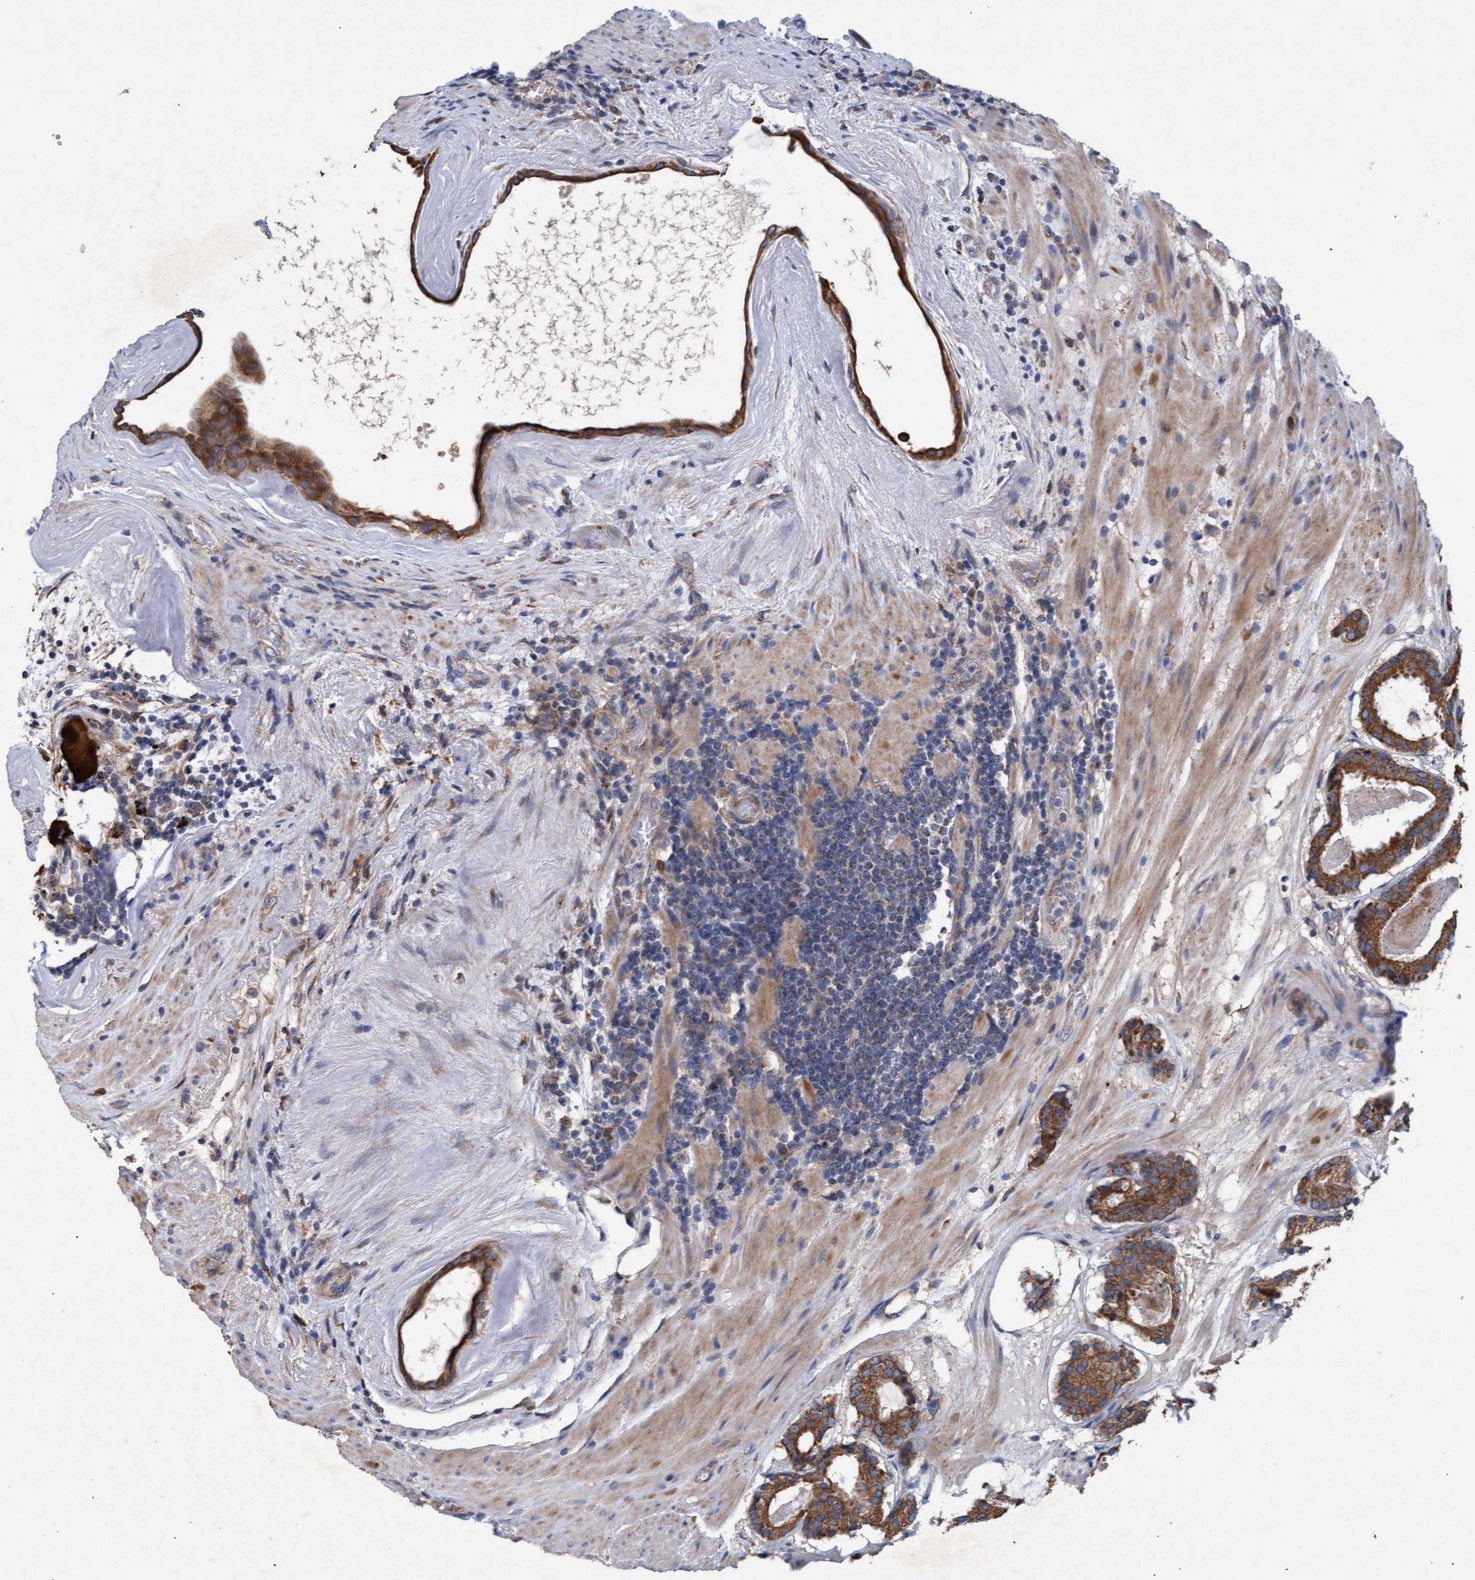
{"staining": {"intensity": "moderate", "quantity": ">75%", "location": "cytoplasmic/membranous"}, "tissue": "prostate cancer", "cell_type": "Tumor cells", "image_type": "cancer", "snomed": [{"axis": "morphology", "description": "Adenocarcinoma, Low grade"}, {"axis": "topography", "description": "Prostate"}], "caption": "The photomicrograph displays a brown stain indicating the presence of a protein in the cytoplasmic/membranous of tumor cells in adenocarcinoma (low-grade) (prostate). (IHC, brightfield microscopy, high magnification).", "gene": "MRPL38", "patient": {"sex": "male", "age": 69}}